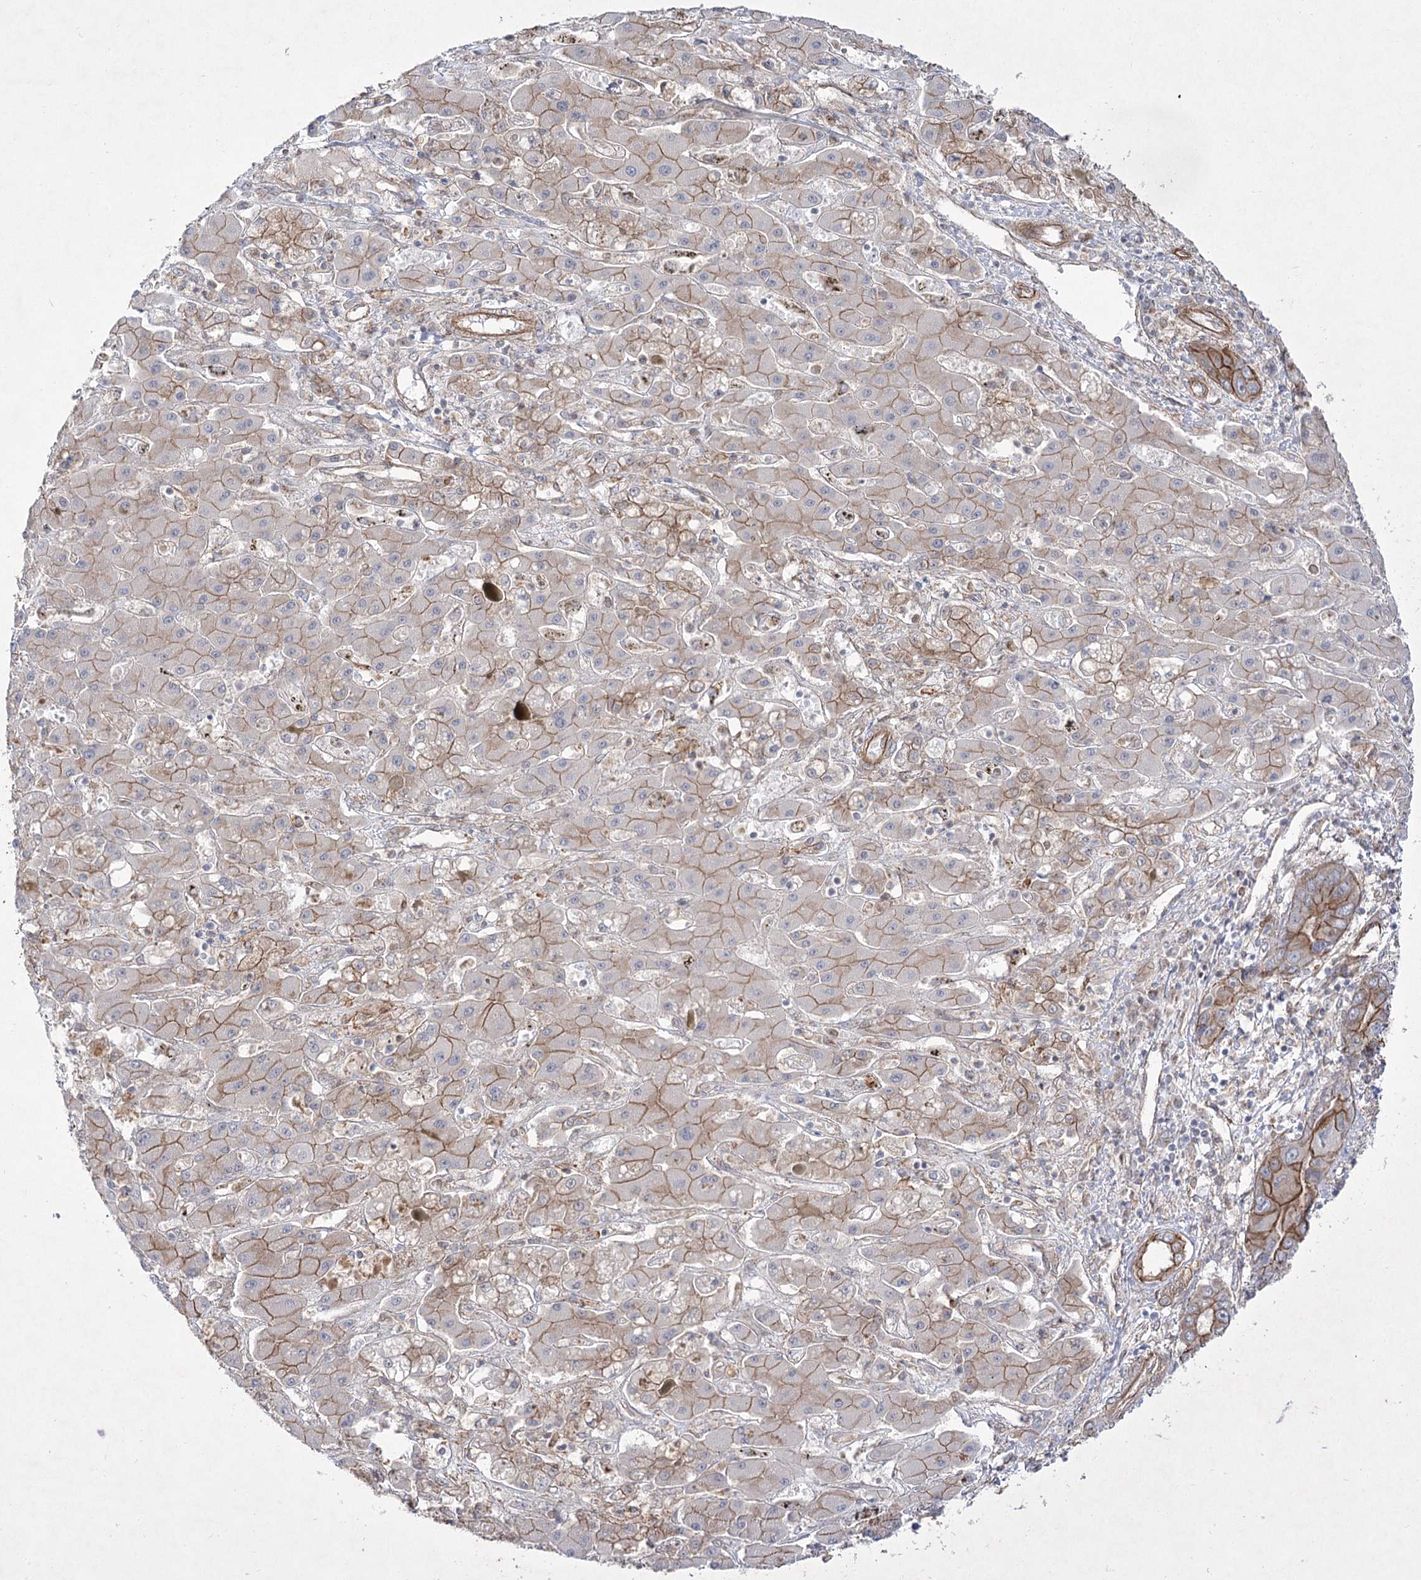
{"staining": {"intensity": "moderate", "quantity": ">75%", "location": "cytoplasmic/membranous"}, "tissue": "liver cancer", "cell_type": "Tumor cells", "image_type": "cancer", "snomed": [{"axis": "morphology", "description": "Cholangiocarcinoma"}, {"axis": "topography", "description": "Liver"}], "caption": "IHC histopathology image of human liver cancer stained for a protein (brown), which reveals medium levels of moderate cytoplasmic/membranous positivity in about >75% of tumor cells.", "gene": "SH3BP5L", "patient": {"sex": "male", "age": 67}}